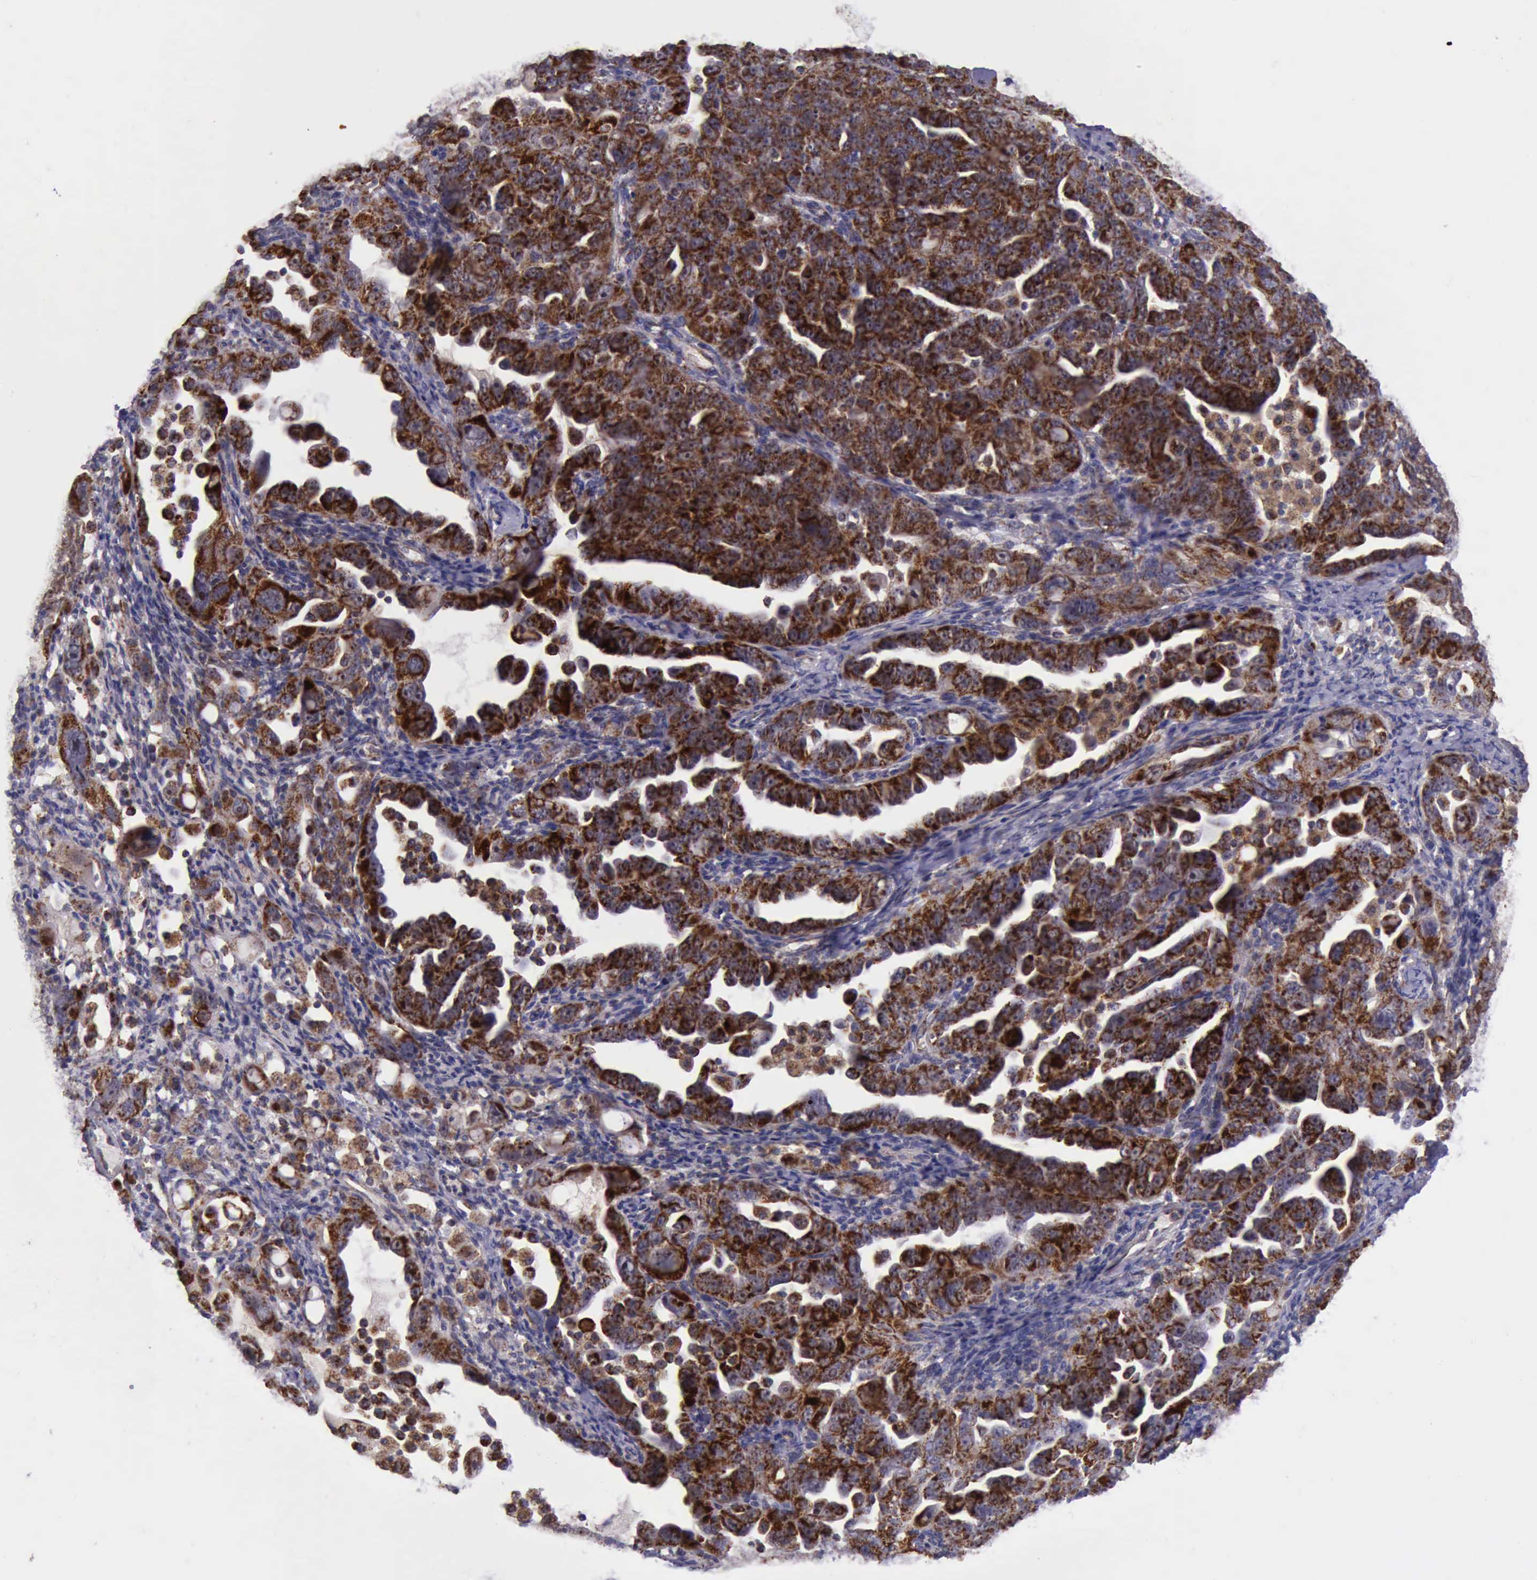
{"staining": {"intensity": "strong", "quantity": ">75%", "location": "cytoplasmic/membranous"}, "tissue": "ovarian cancer", "cell_type": "Tumor cells", "image_type": "cancer", "snomed": [{"axis": "morphology", "description": "Cystadenocarcinoma, serous, NOS"}, {"axis": "topography", "description": "Ovary"}], "caption": "Ovarian cancer (serous cystadenocarcinoma) tissue demonstrates strong cytoplasmic/membranous expression in approximately >75% of tumor cells The protein of interest is shown in brown color, while the nuclei are stained blue.", "gene": "TXN2", "patient": {"sex": "female", "age": 66}}